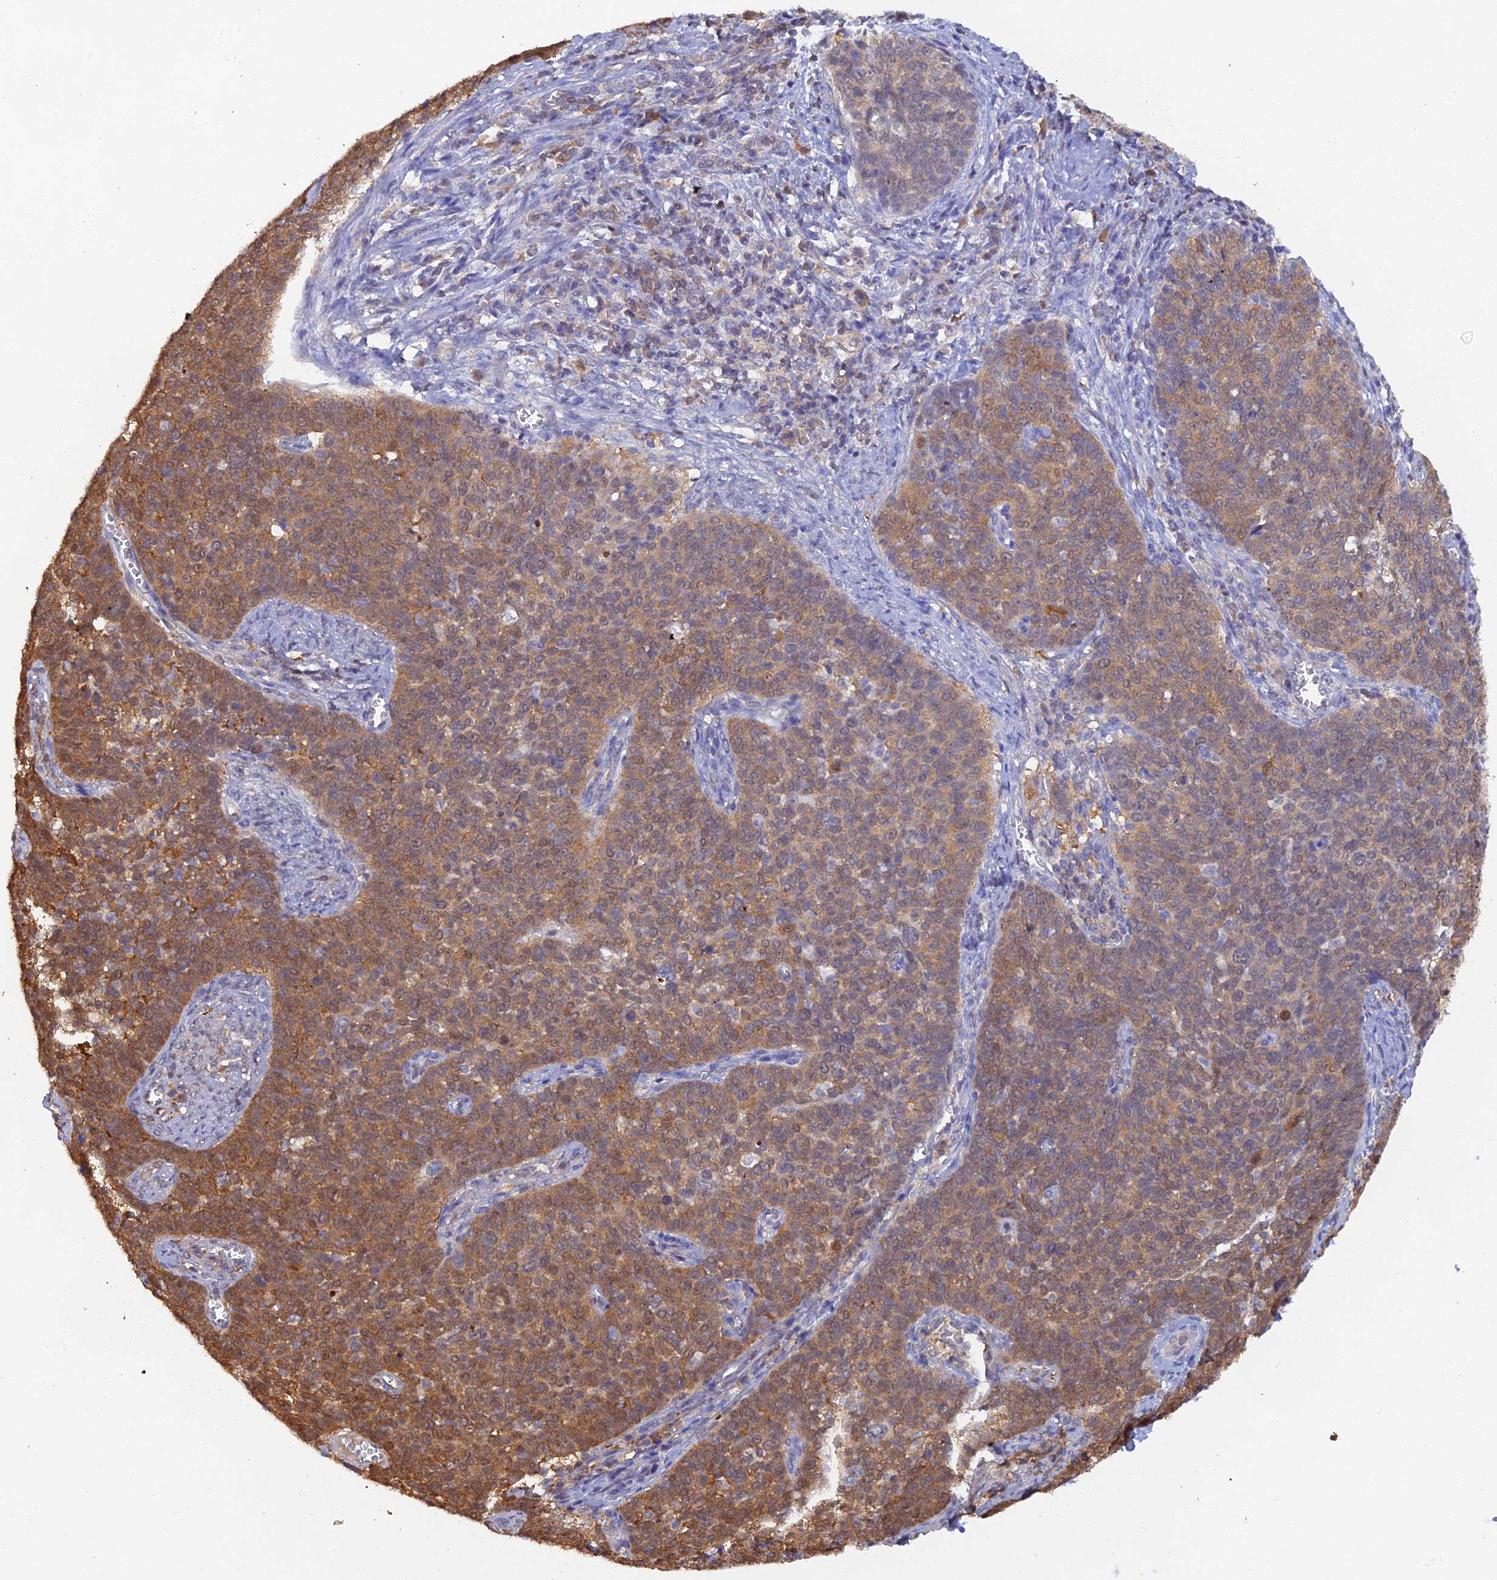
{"staining": {"intensity": "moderate", "quantity": ">75%", "location": "cytoplasmic/membranous"}, "tissue": "cervical cancer", "cell_type": "Tumor cells", "image_type": "cancer", "snomed": [{"axis": "morphology", "description": "Squamous cell carcinoma, NOS"}, {"axis": "topography", "description": "Cervix"}], "caption": "Protein expression analysis of human cervical cancer (squamous cell carcinoma) reveals moderate cytoplasmic/membranous staining in about >75% of tumor cells.", "gene": "HINT1", "patient": {"sex": "female", "age": 39}}